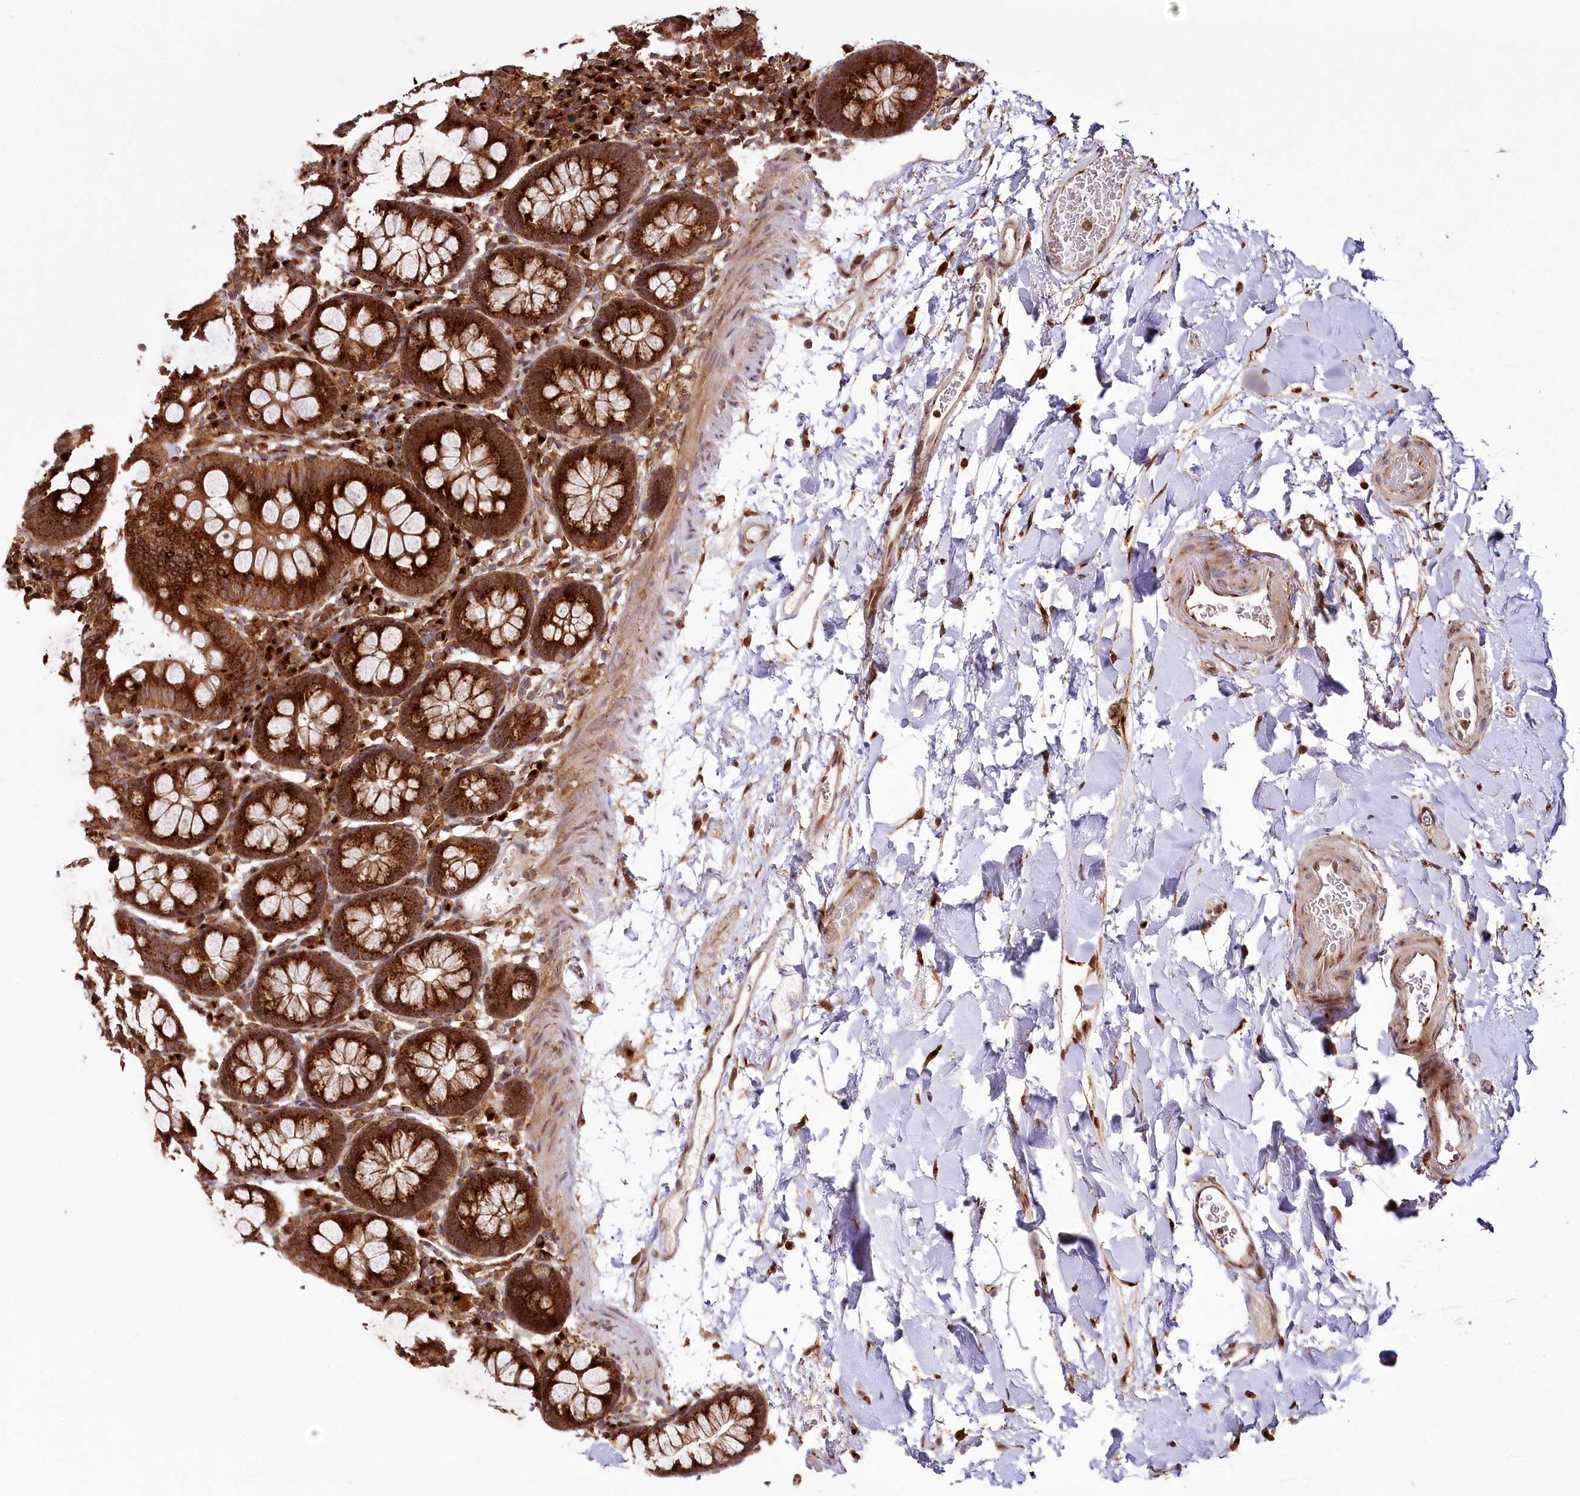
{"staining": {"intensity": "moderate", "quantity": ">75%", "location": "cytoplasmic/membranous"}, "tissue": "colon", "cell_type": "Endothelial cells", "image_type": "normal", "snomed": [{"axis": "morphology", "description": "Normal tissue, NOS"}, {"axis": "topography", "description": "Colon"}], "caption": "Colon stained with immunohistochemistry (IHC) demonstrates moderate cytoplasmic/membranous expression in about >75% of endothelial cells.", "gene": "COPG1", "patient": {"sex": "male", "age": 75}}